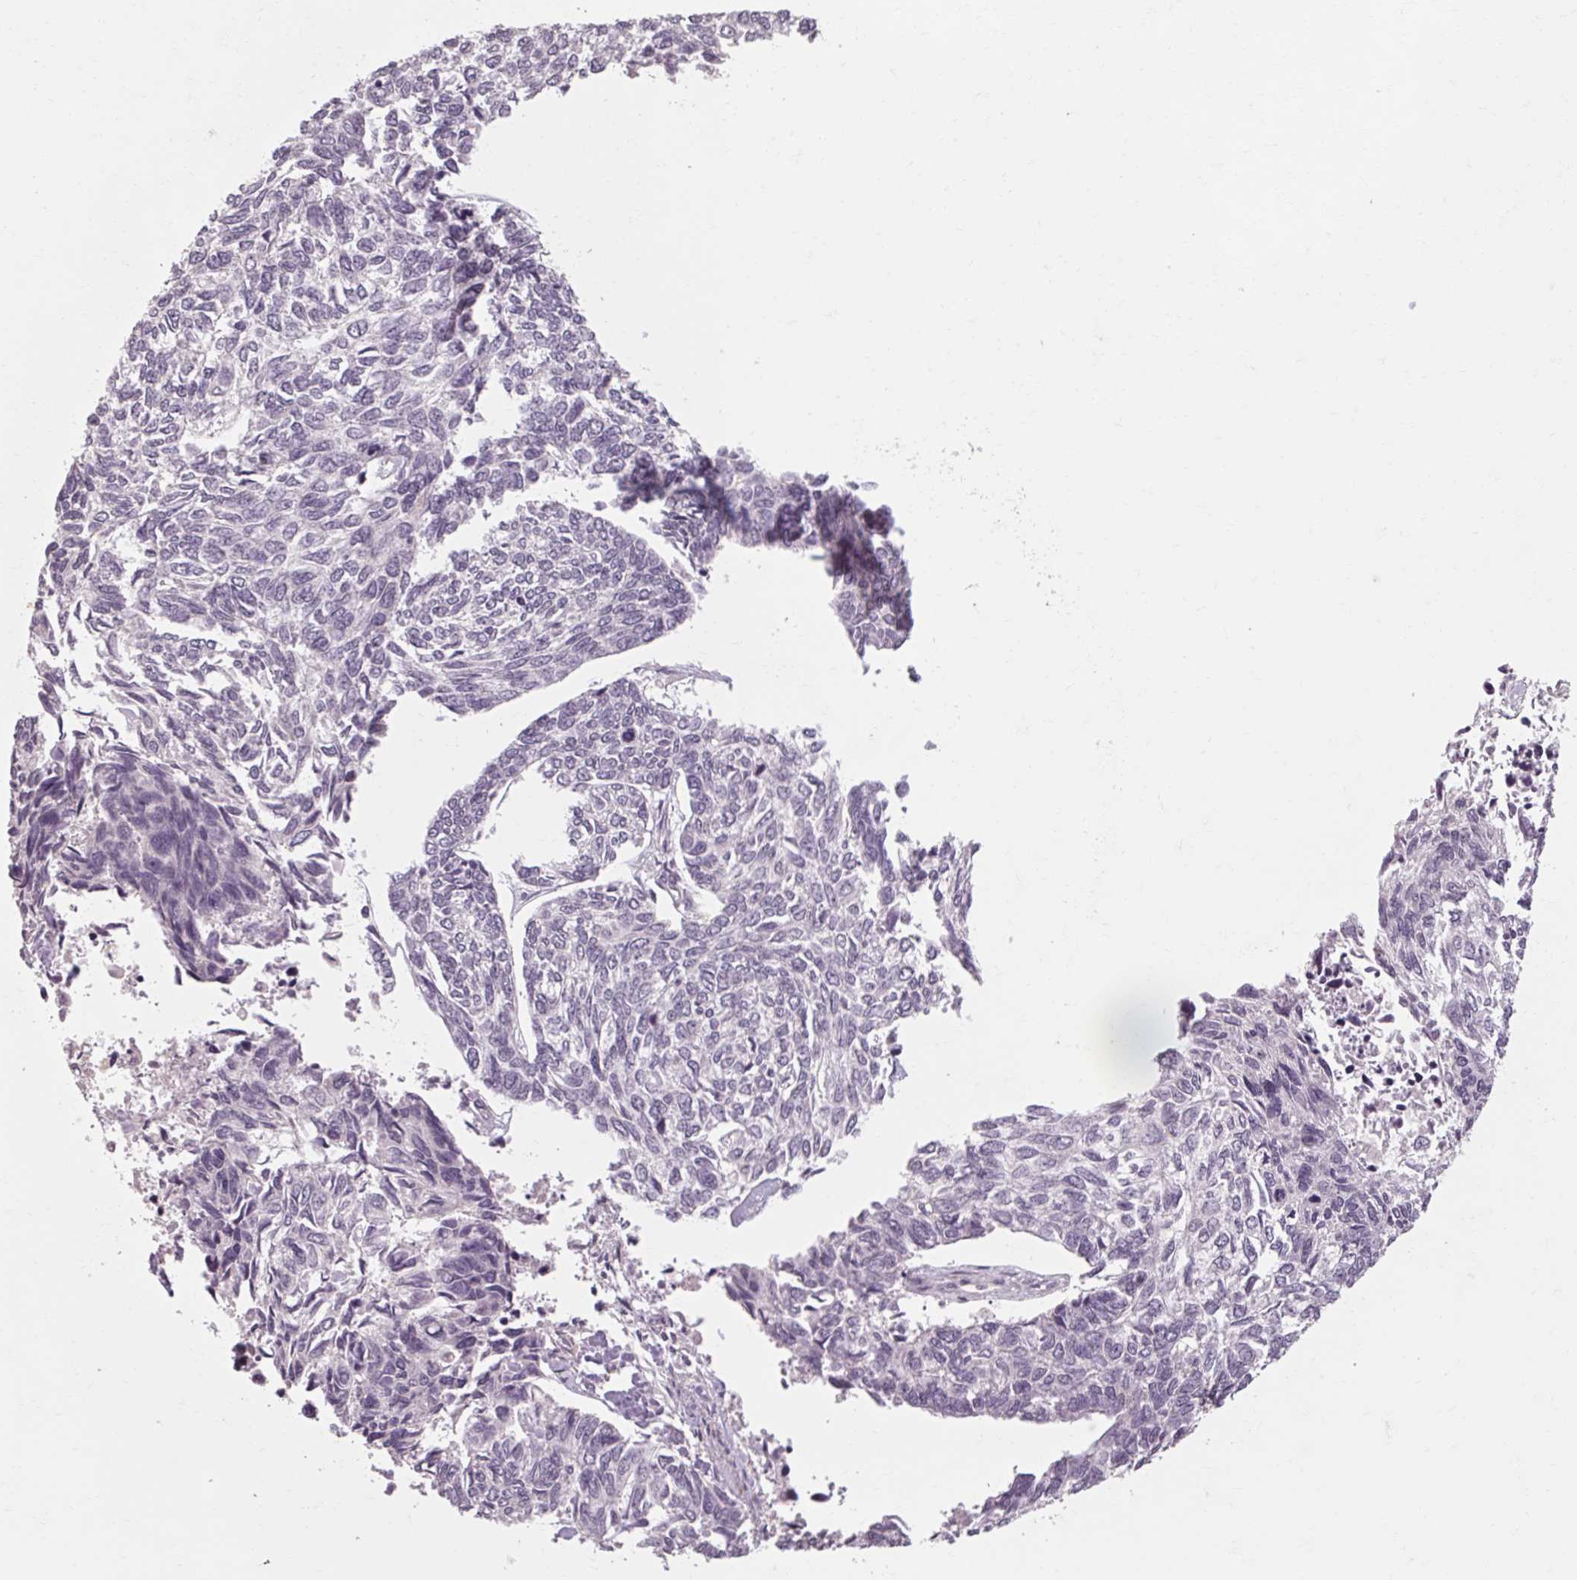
{"staining": {"intensity": "negative", "quantity": "none", "location": "none"}, "tissue": "skin cancer", "cell_type": "Tumor cells", "image_type": "cancer", "snomed": [{"axis": "morphology", "description": "Basal cell carcinoma"}, {"axis": "topography", "description": "Skin"}], "caption": "A high-resolution image shows immunohistochemistry staining of skin cancer, which shows no significant staining in tumor cells.", "gene": "POMC", "patient": {"sex": "female", "age": 65}}